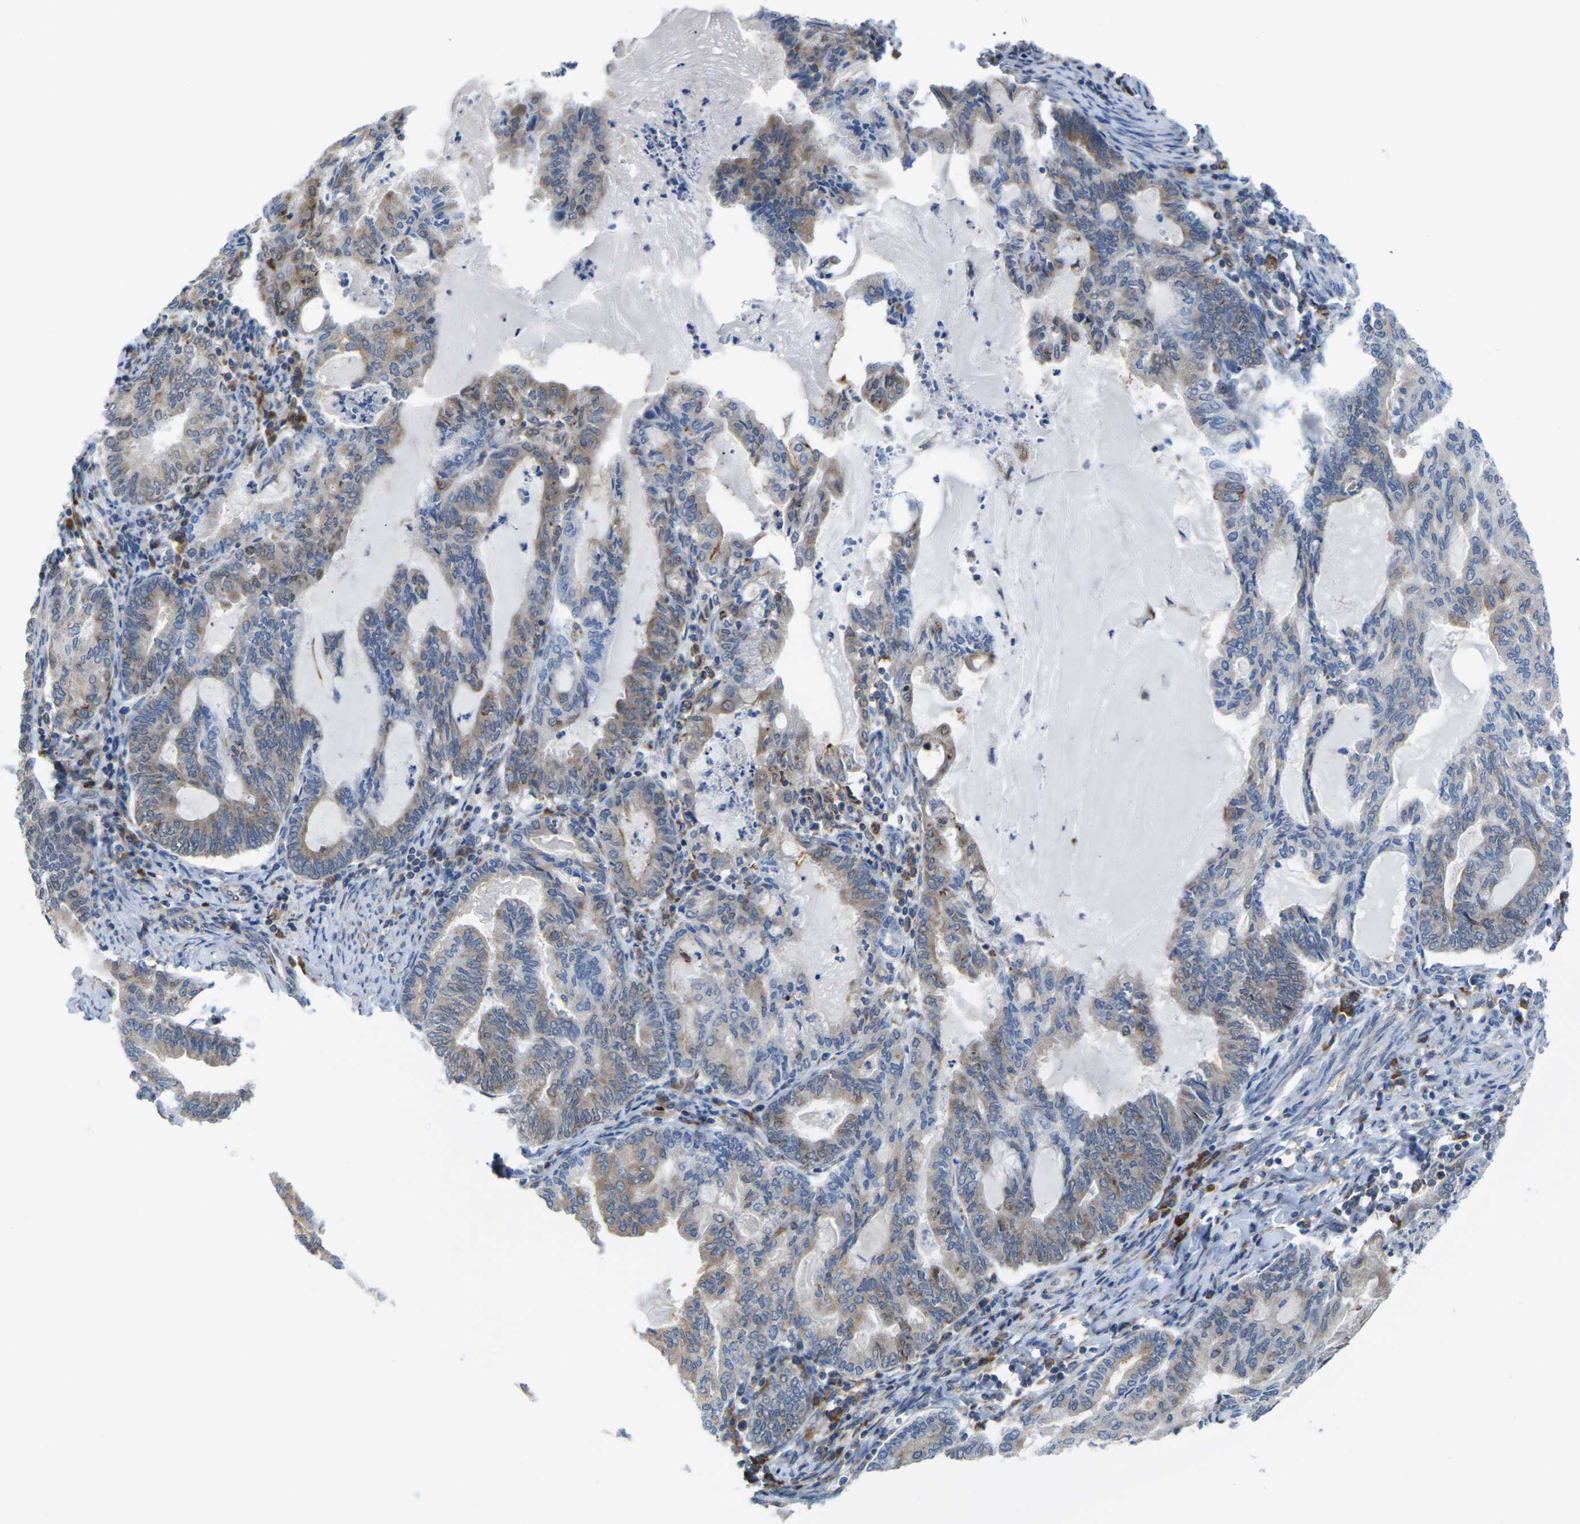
{"staining": {"intensity": "moderate", "quantity": "<25%", "location": "cytoplasmic/membranous"}, "tissue": "endometrial cancer", "cell_type": "Tumor cells", "image_type": "cancer", "snomed": [{"axis": "morphology", "description": "Adenocarcinoma, NOS"}, {"axis": "topography", "description": "Endometrium"}], "caption": "Protein analysis of endometrial cancer tissue reveals moderate cytoplasmic/membranous positivity in about <25% of tumor cells.", "gene": "PDZK1IP1", "patient": {"sex": "female", "age": 86}}